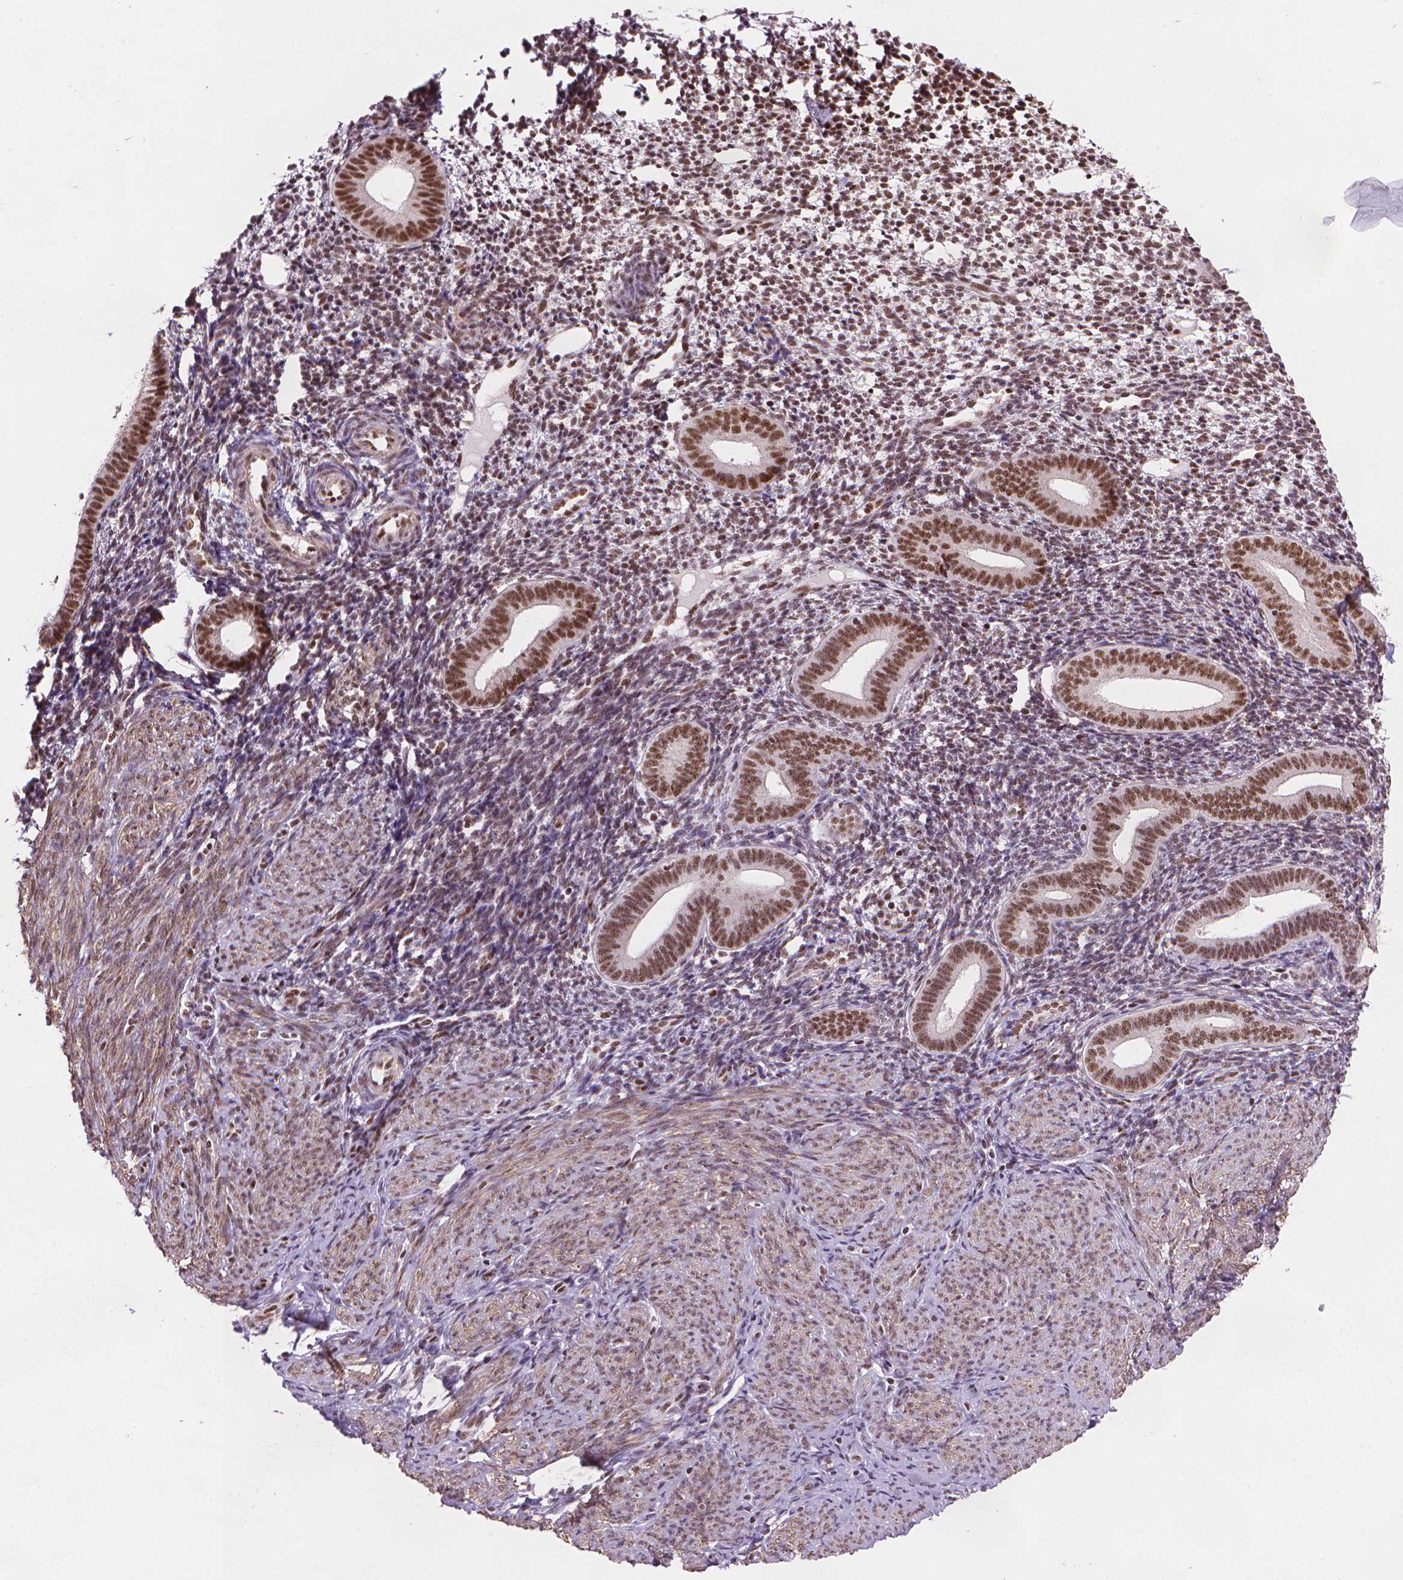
{"staining": {"intensity": "moderate", "quantity": "25%-75%", "location": "nuclear"}, "tissue": "endometrium", "cell_type": "Cells in endometrial stroma", "image_type": "normal", "snomed": [{"axis": "morphology", "description": "Normal tissue, NOS"}, {"axis": "topography", "description": "Endometrium"}], "caption": "Cells in endometrial stroma display medium levels of moderate nuclear staining in about 25%-75% of cells in normal human endometrium. (IHC, brightfield microscopy, high magnification).", "gene": "UBN1", "patient": {"sex": "female", "age": 40}}